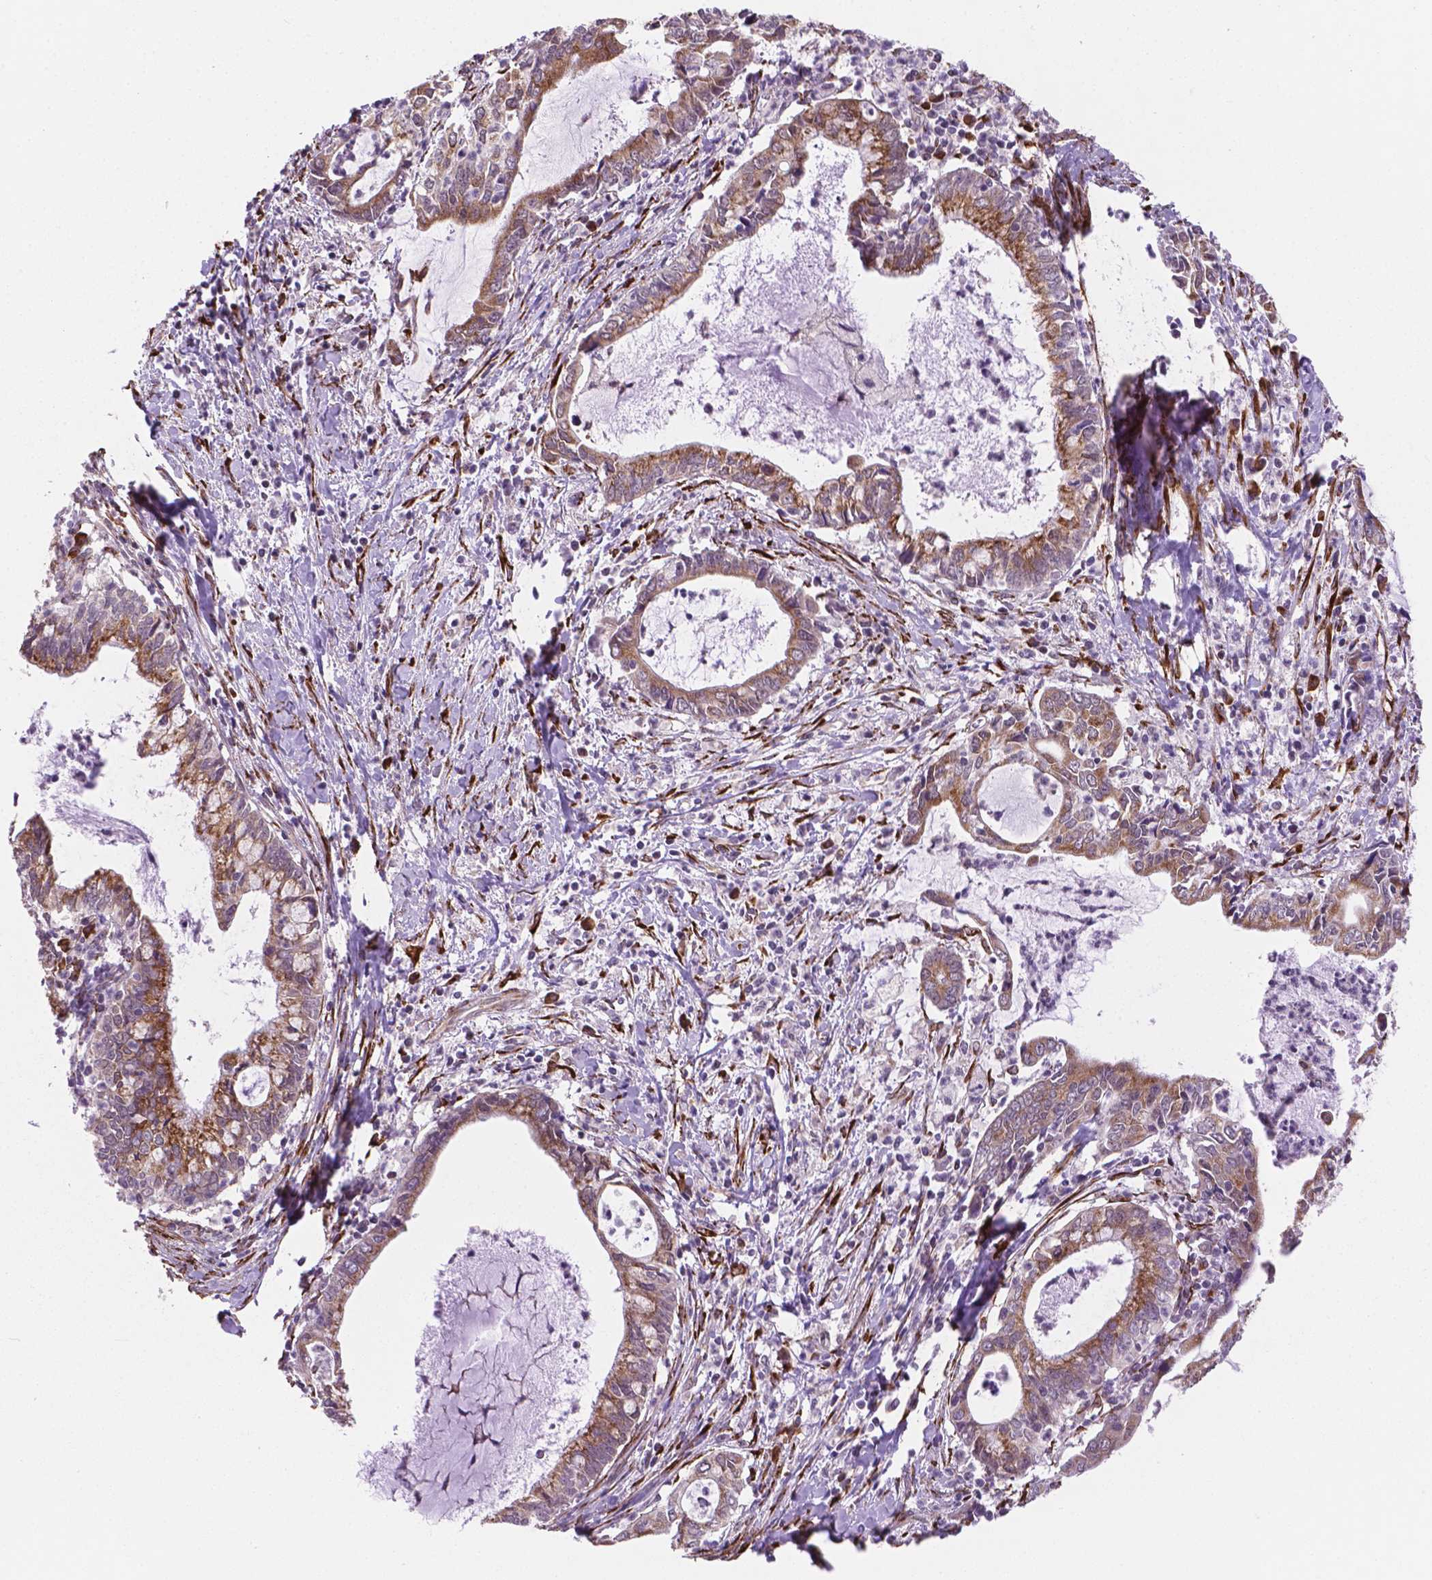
{"staining": {"intensity": "moderate", "quantity": ">75%", "location": "cytoplasmic/membranous"}, "tissue": "cervical cancer", "cell_type": "Tumor cells", "image_type": "cancer", "snomed": [{"axis": "morphology", "description": "Adenocarcinoma, NOS"}, {"axis": "topography", "description": "Cervix"}], "caption": "This is an image of immunohistochemistry staining of cervical cancer, which shows moderate expression in the cytoplasmic/membranous of tumor cells.", "gene": "FNIP1", "patient": {"sex": "female", "age": 42}}